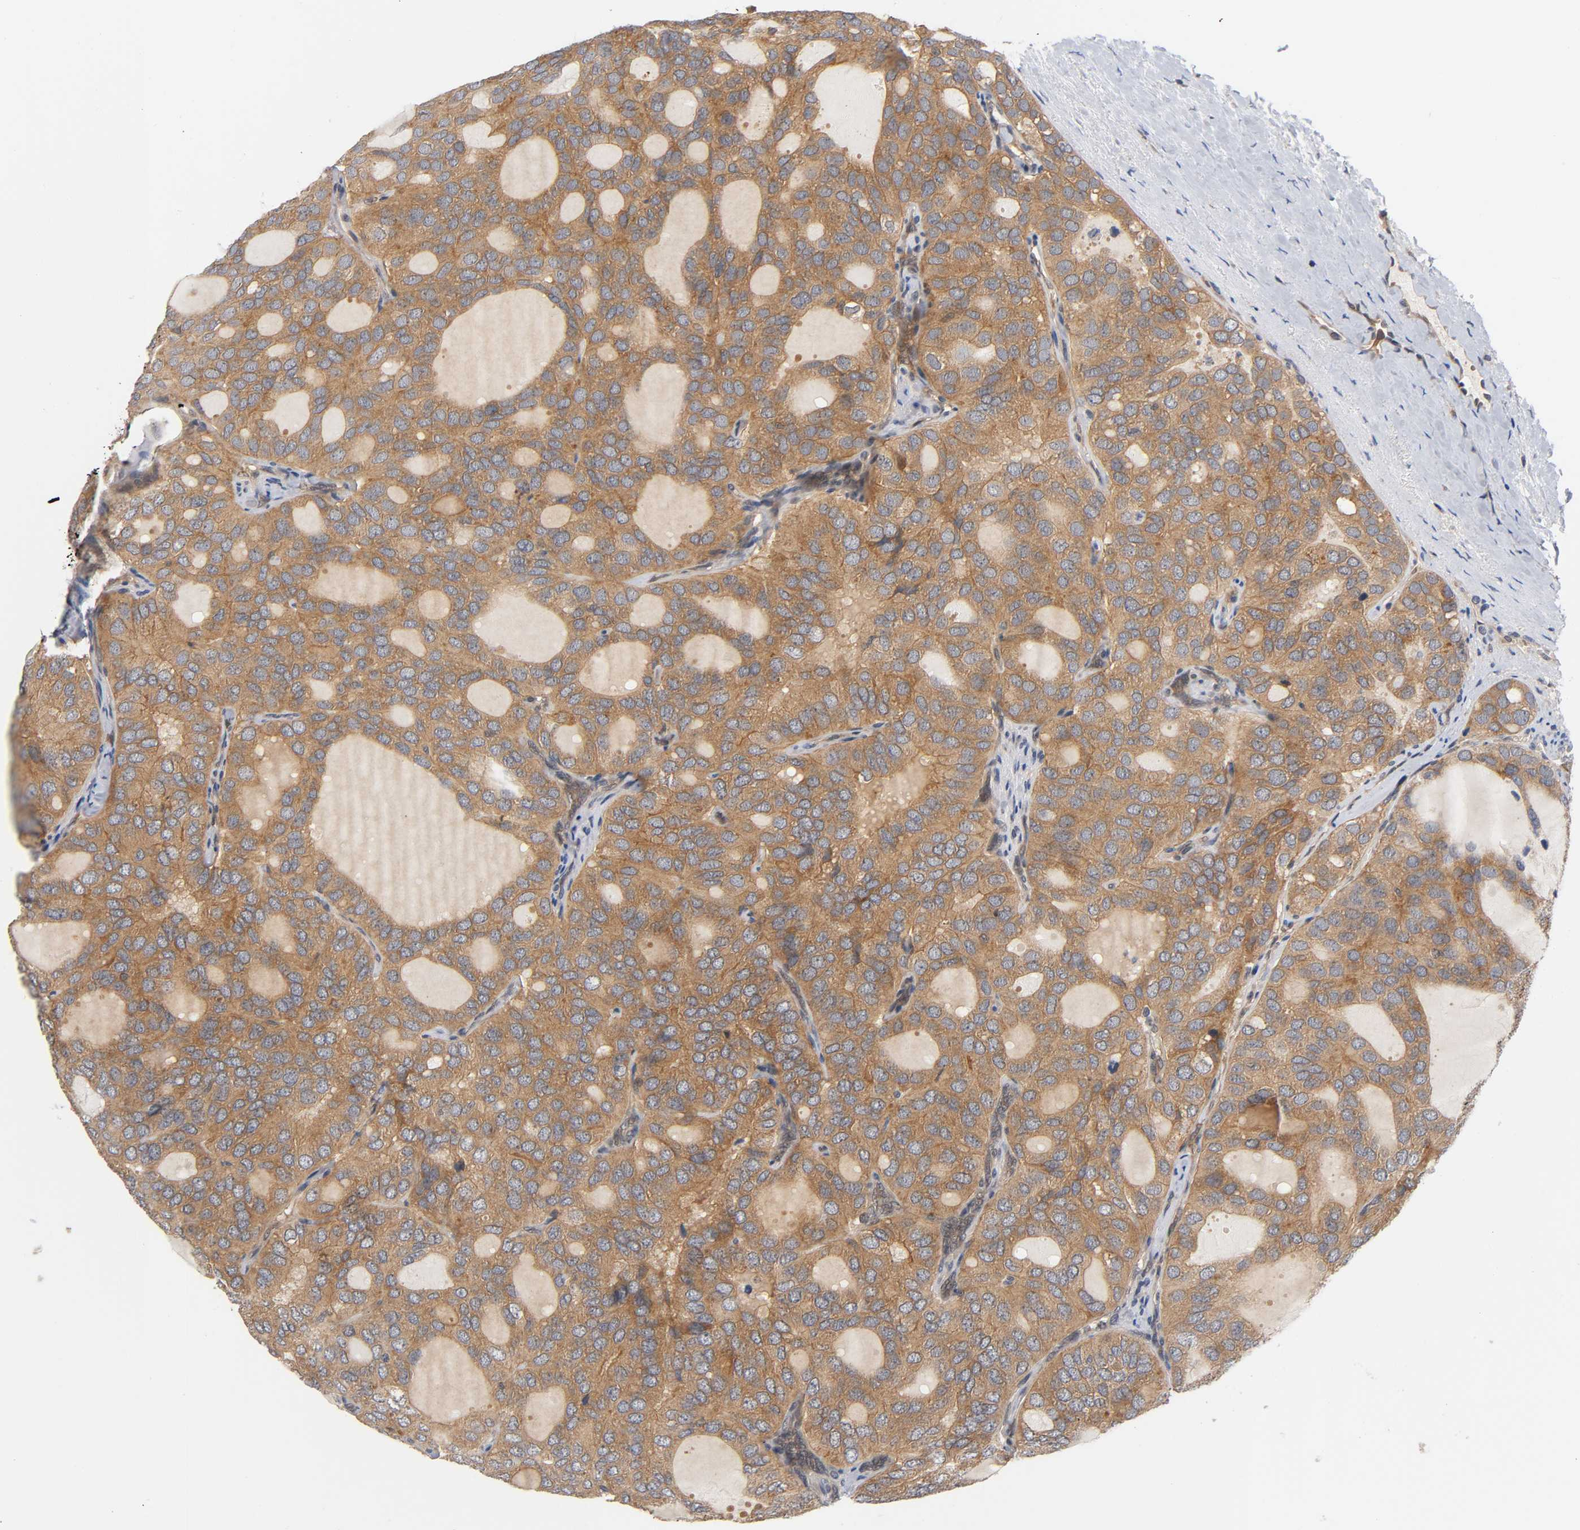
{"staining": {"intensity": "moderate", "quantity": ">75%", "location": "cytoplasmic/membranous"}, "tissue": "thyroid cancer", "cell_type": "Tumor cells", "image_type": "cancer", "snomed": [{"axis": "morphology", "description": "Follicular adenoma carcinoma, NOS"}, {"axis": "topography", "description": "Thyroid gland"}], "caption": "The photomicrograph exhibits staining of thyroid cancer (follicular adenoma carcinoma), revealing moderate cytoplasmic/membranous protein staining (brown color) within tumor cells.", "gene": "PRKAB1", "patient": {"sex": "male", "age": 75}}